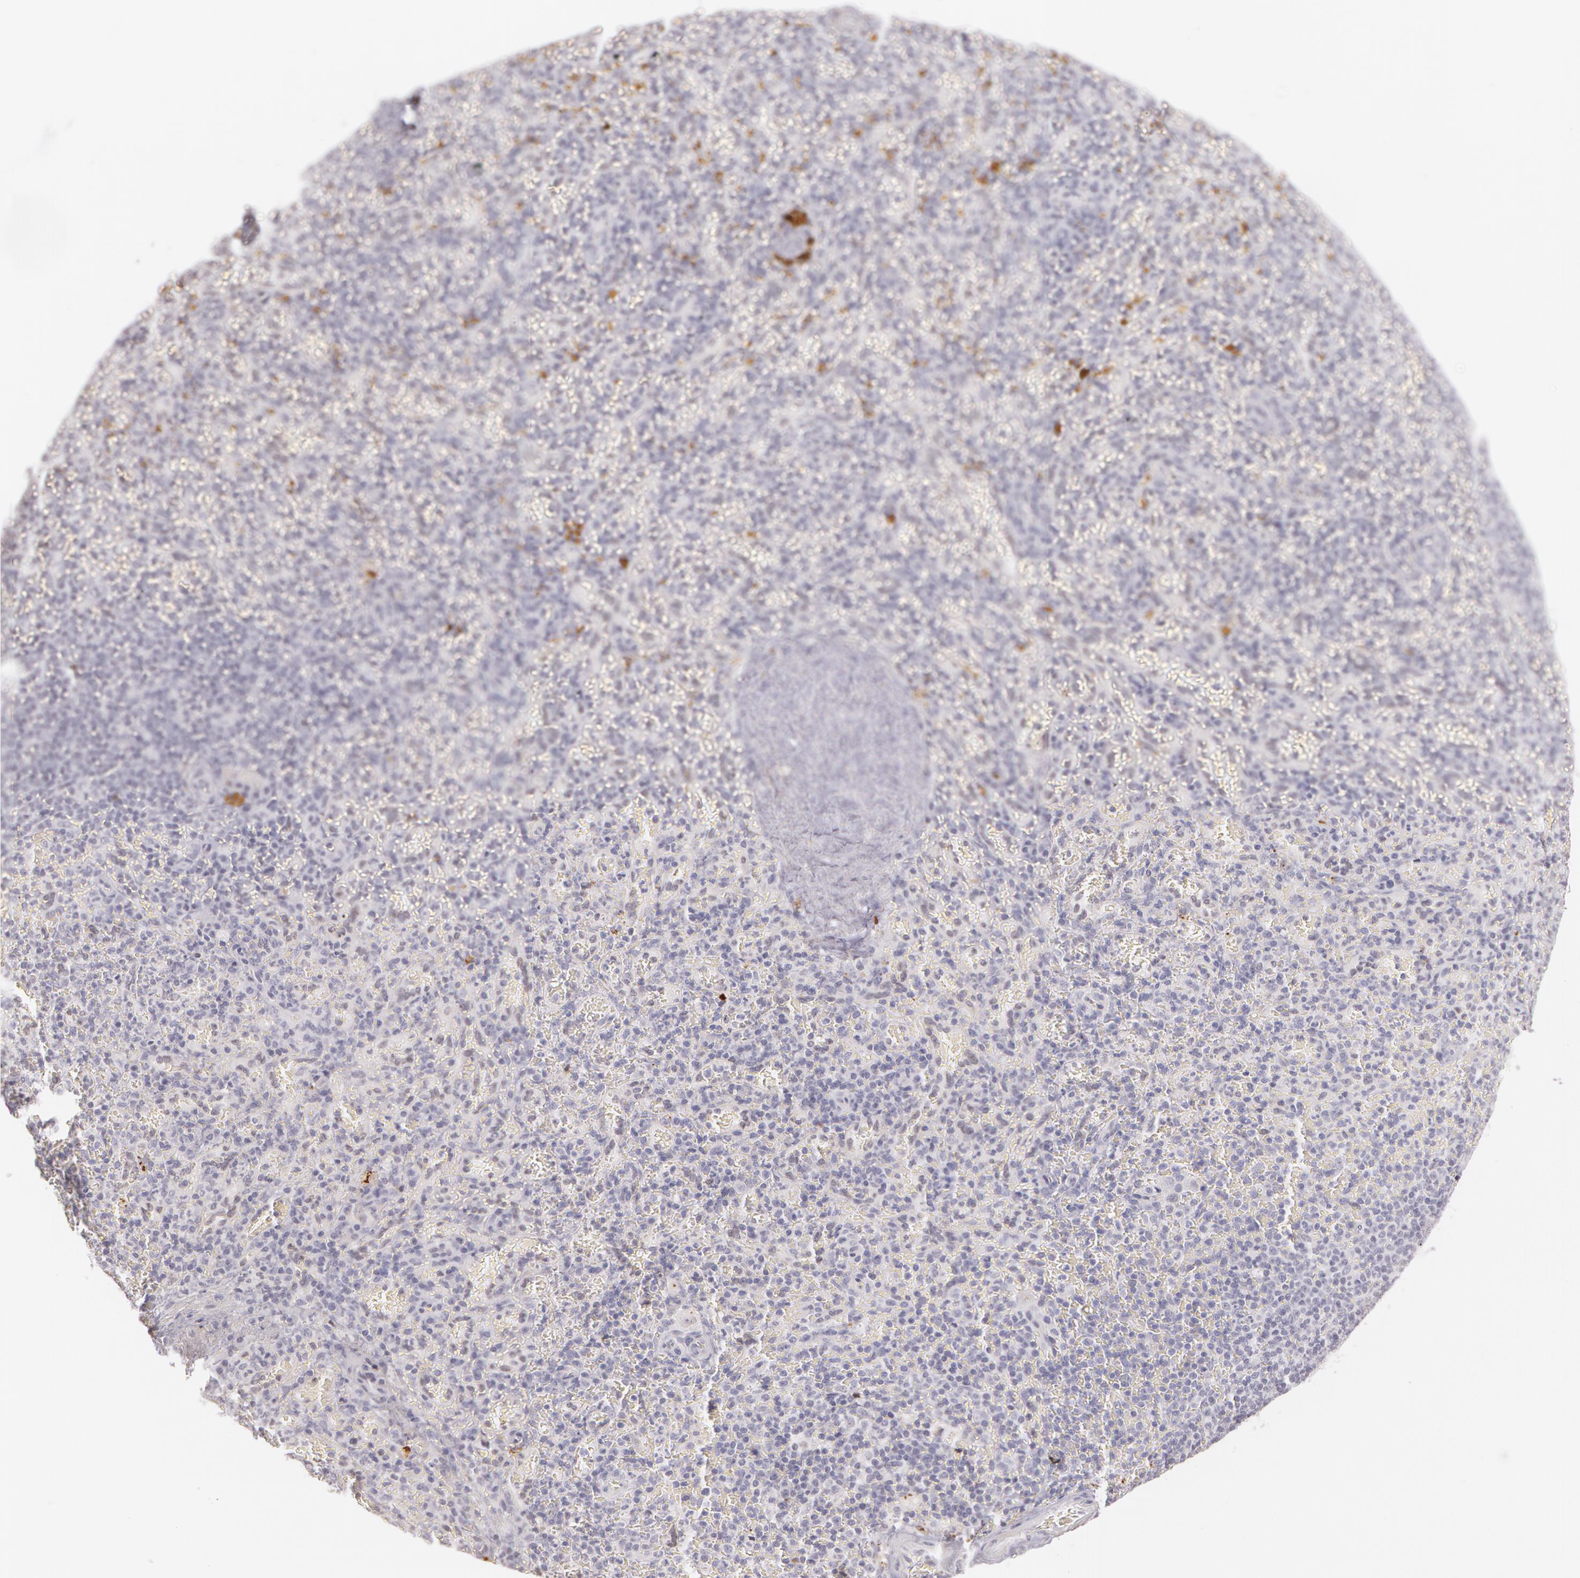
{"staining": {"intensity": "negative", "quantity": "none", "location": "none"}, "tissue": "spleen", "cell_type": "Cells in red pulp", "image_type": "normal", "snomed": [{"axis": "morphology", "description": "Normal tissue, NOS"}, {"axis": "topography", "description": "Spleen"}], "caption": "Histopathology image shows no significant protein staining in cells in red pulp of unremarkable spleen. (DAB immunohistochemistry, high magnification).", "gene": "LBP", "patient": {"sex": "female", "age": 50}}